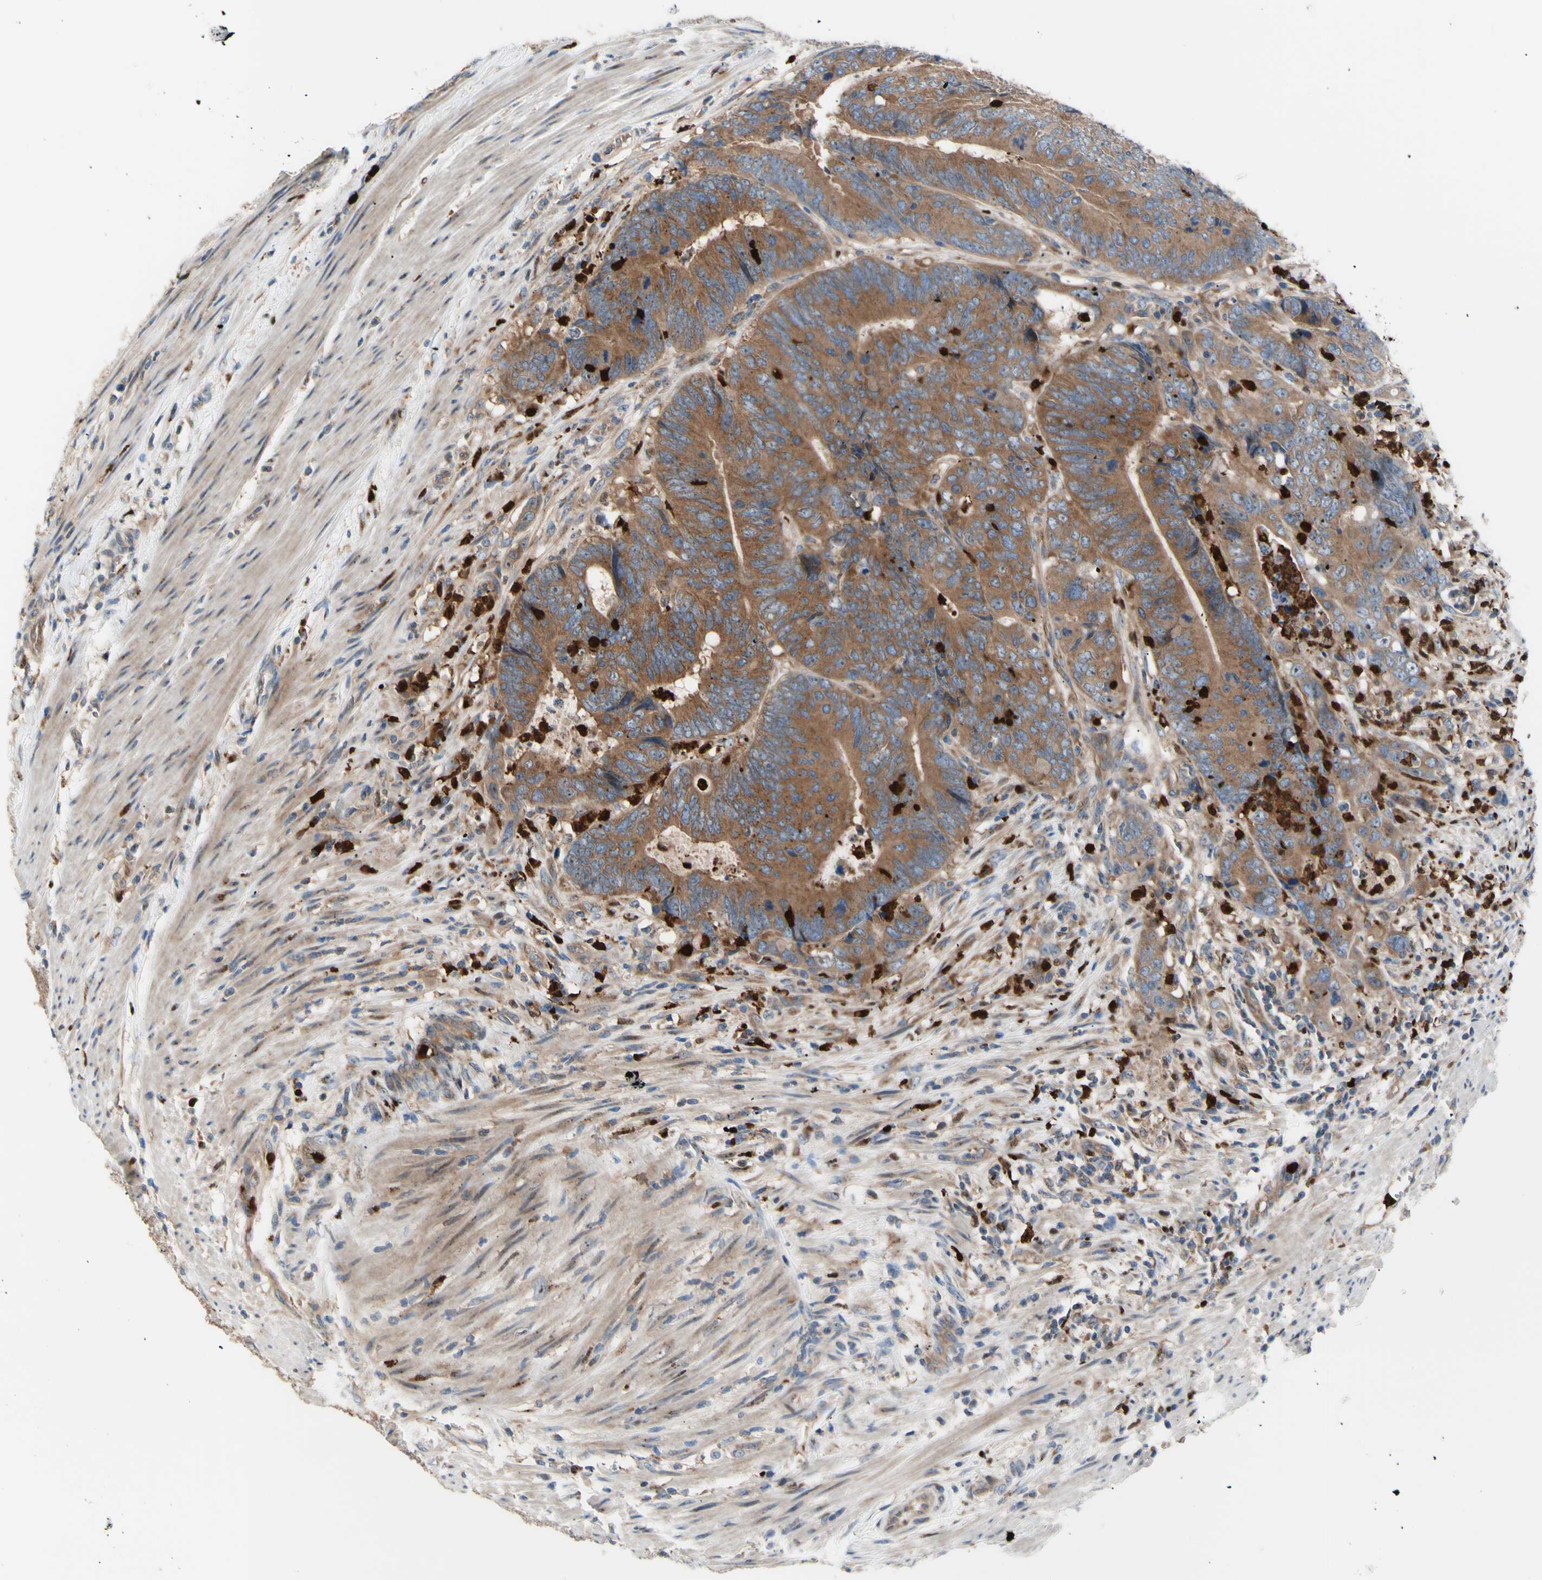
{"staining": {"intensity": "strong", "quantity": ">75%", "location": "cytoplasmic/membranous,nuclear"}, "tissue": "colorectal cancer", "cell_type": "Tumor cells", "image_type": "cancer", "snomed": [{"axis": "morphology", "description": "Normal tissue, NOS"}, {"axis": "morphology", "description": "Adenocarcinoma, NOS"}, {"axis": "topography", "description": "Colon"}], "caption": "A high amount of strong cytoplasmic/membranous and nuclear expression is appreciated in approximately >75% of tumor cells in colorectal cancer tissue.", "gene": "USP9X", "patient": {"sex": "male", "age": 56}}